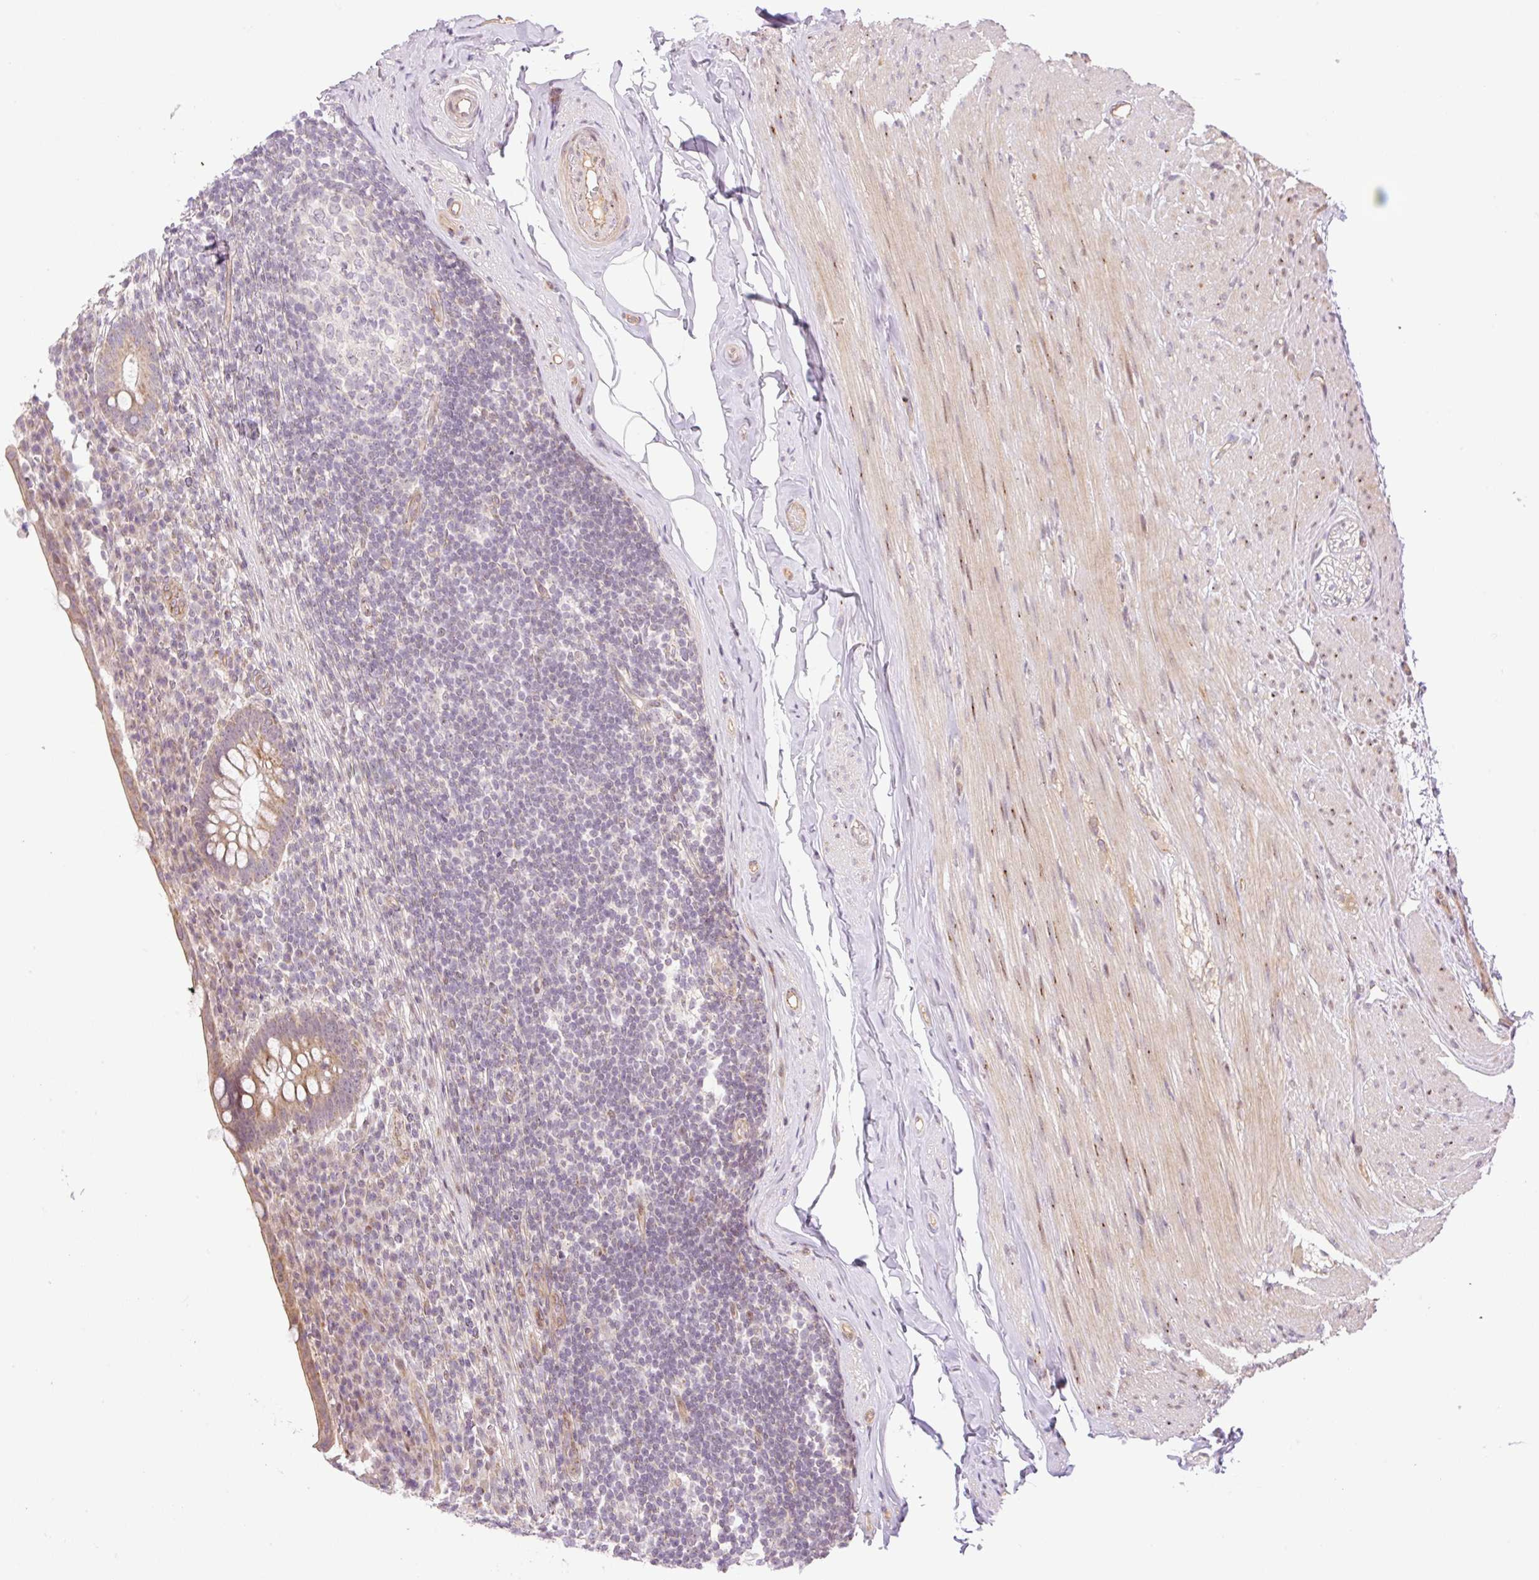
{"staining": {"intensity": "moderate", "quantity": "25%-75%", "location": "cytoplasmic/membranous"}, "tissue": "appendix", "cell_type": "Glandular cells", "image_type": "normal", "snomed": [{"axis": "morphology", "description": "Normal tissue, NOS"}, {"axis": "topography", "description": "Appendix"}], "caption": "The histopathology image reveals immunohistochemical staining of unremarkable appendix. There is moderate cytoplasmic/membranous staining is seen in about 25%-75% of glandular cells. The staining was performed using DAB to visualize the protein expression in brown, while the nuclei were stained in blue with hematoxylin (Magnification: 20x).", "gene": "ZNF394", "patient": {"sex": "female", "age": 56}}